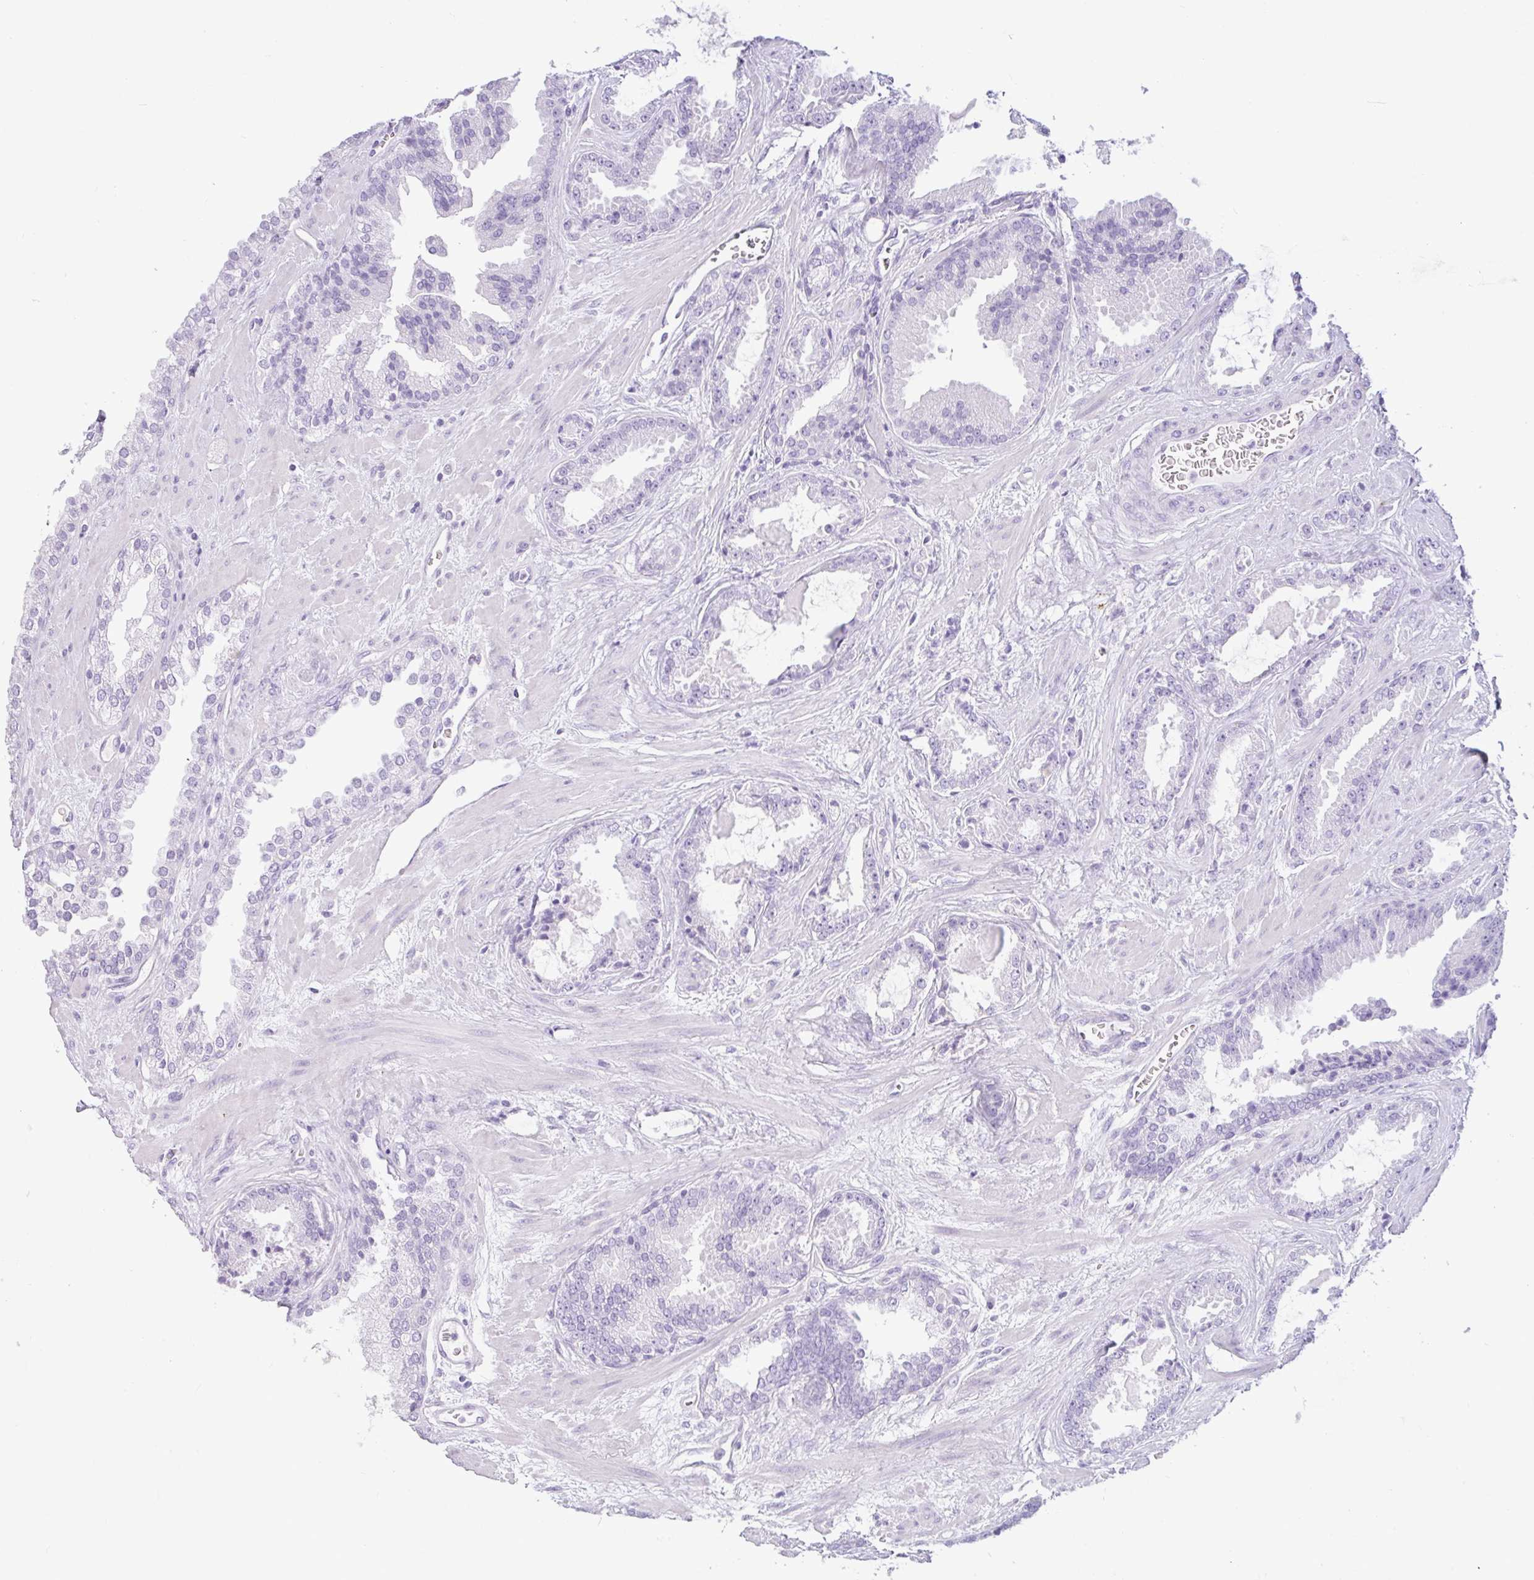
{"staining": {"intensity": "negative", "quantity": "none", "location": "none"}, "tissue": "prostate cancer", "cell_type": "Tumor cells", "image_type": "cancer", "snomed": [{"axis": "morphology", "description": "Adenocarcinoma, Low grade"}, {"axis": "topography", "description": "Prostate"}], "caption": "DAB (3,3'-diaminobenzidine) immunohistochemical staining of human prostate cancer (low-grade adenocarcinoma) demonstrates no significant expression in tumor cells.", "gene": "CTSE", "patient": {"sex": "male", "age": 62}}